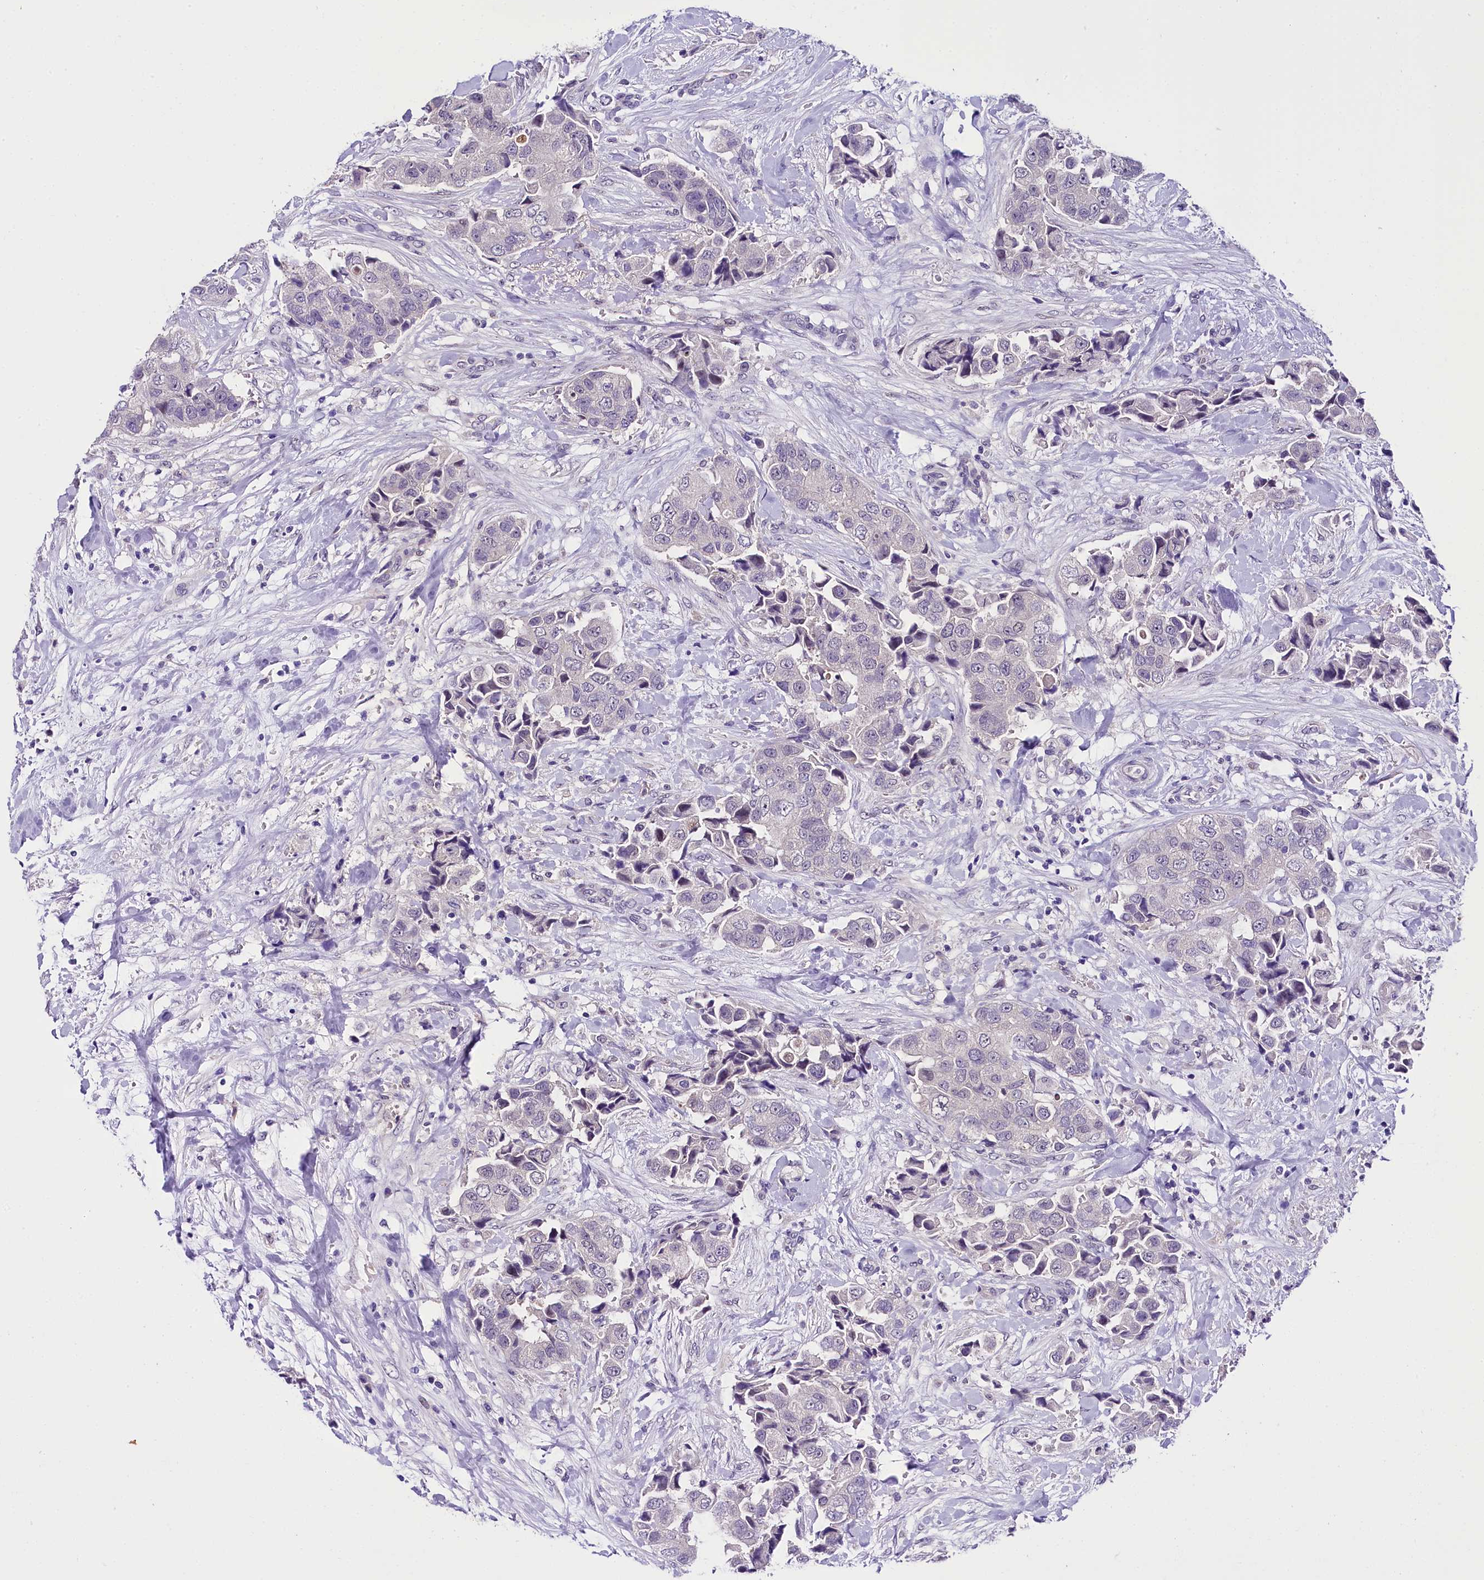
{"staining": {"intensity": "negative", "quantity": "none", "location": "none"}, "tissue": "breast cancer", "cell_type": "Tumor cells", "image_type": "cancer", "snomed": [{"axis": "morphology", "description": "Normal tissue, NOS"}, {"axis": "morphology", "description": "Duct carcinoma"}, {"axis": "topography", "description": "Breast"}], "caption": "Immunohistochemistry histopathology image of neoplastic tissue: human breast cancer stained with DAB (3,3'-diaminobenzidine) shows no significant protein expression in tumor cells.", "gene": "IQCN", "patient": {"sex": "female", "age": 62}}